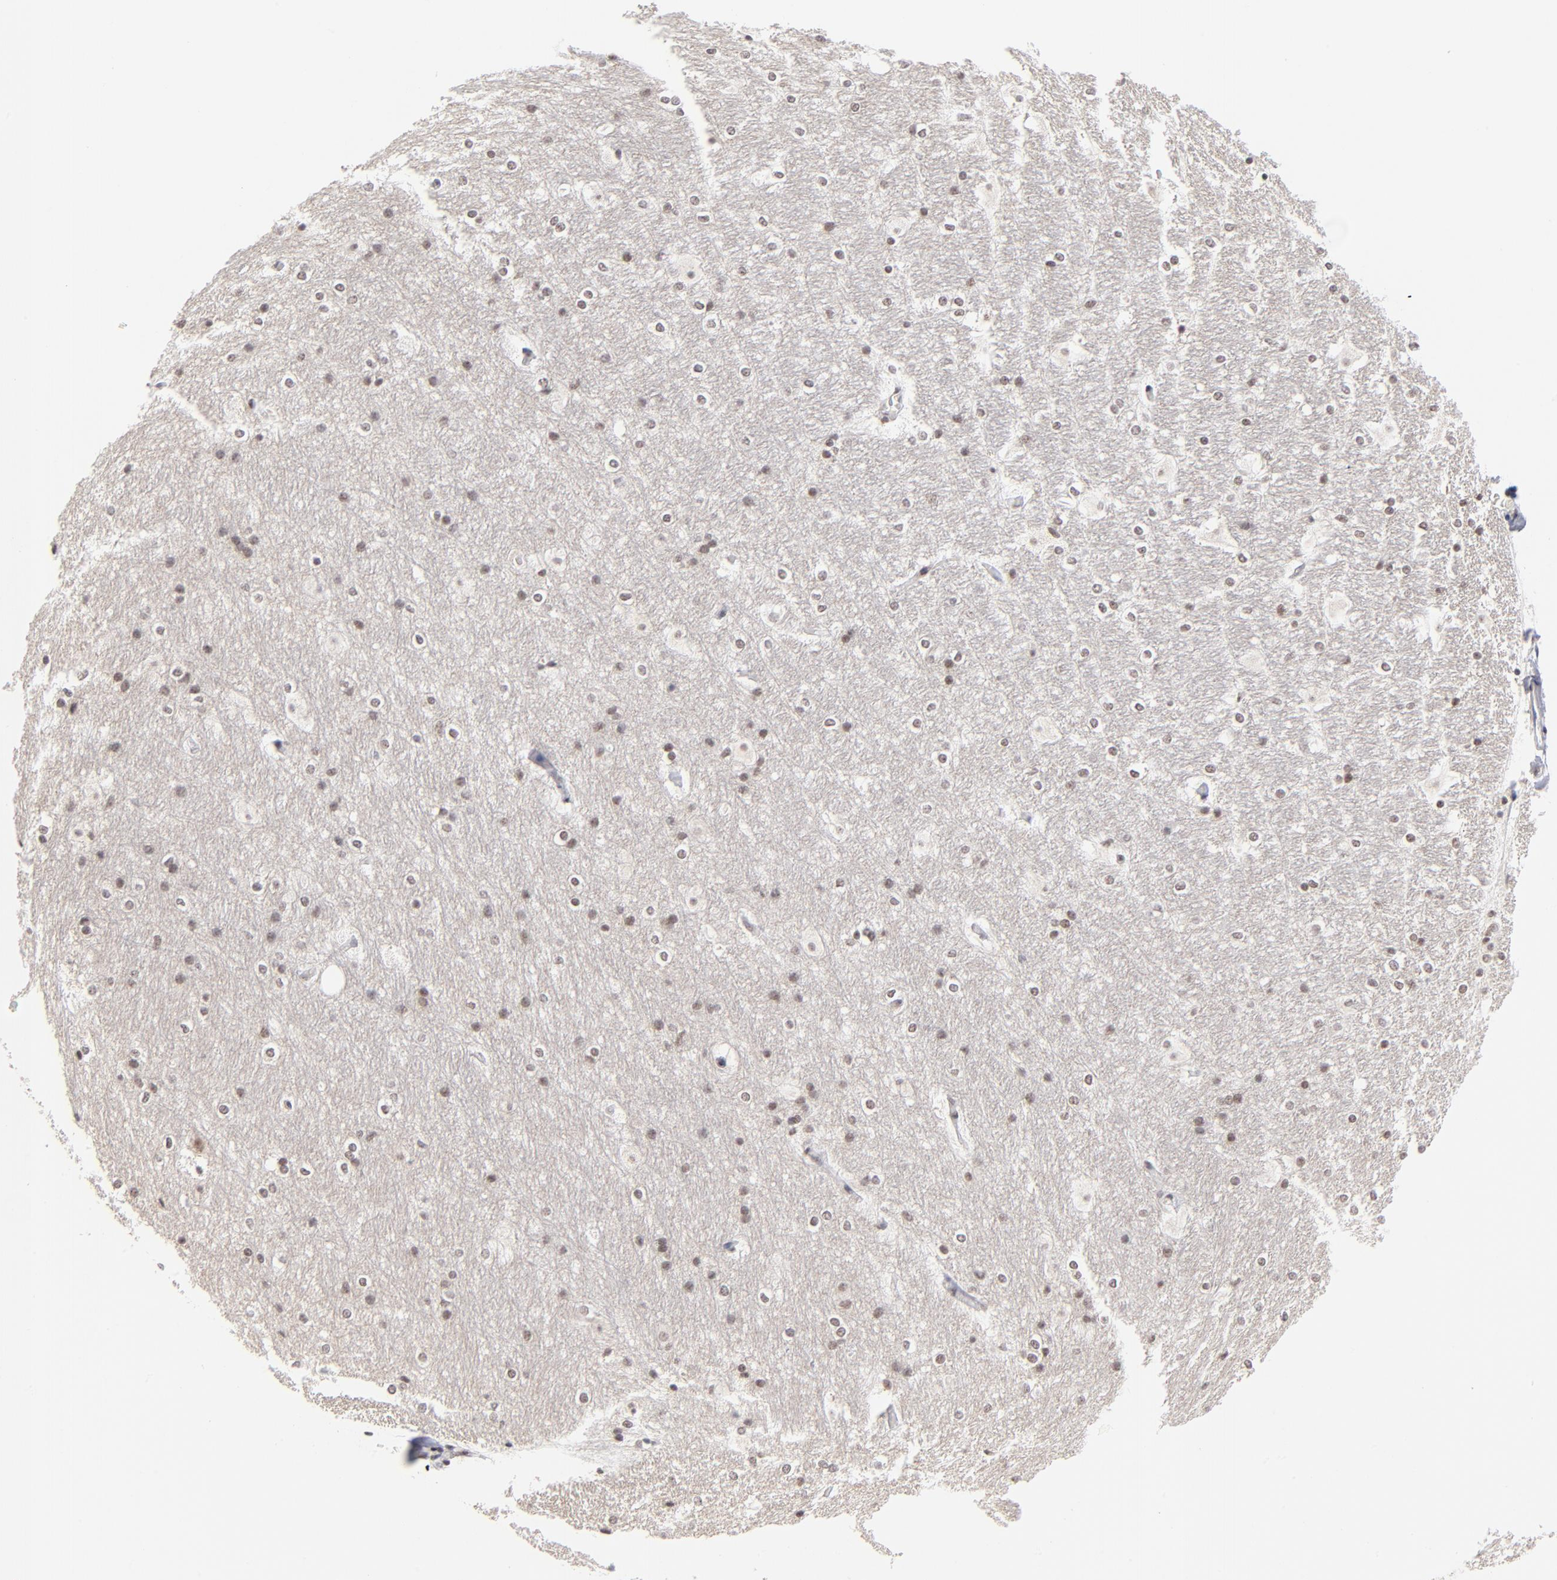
{"staining": {"intensity": "weak", "quantity": "25%-75%", "location": "nuclear"}, "tissue": "hippocampus", "cell_type": "Glial cells", "image_type": "normal", "snomed": [{"axis": "morphology", "description": "Normal tissue, NOS"}, {"axis": "topography", "description": "Hippocampus"}], "caption": "Glial cells exhibit low levels of weak nuclear staining in approximately 25%-75% of cells in normal human hippocampus. (DAB (3,3'-diaminobenzidine) IHC with brightfield microscopy, high magnification).", "gene": "ZNF143", "patient": {"sex": "female", "age": 19}}